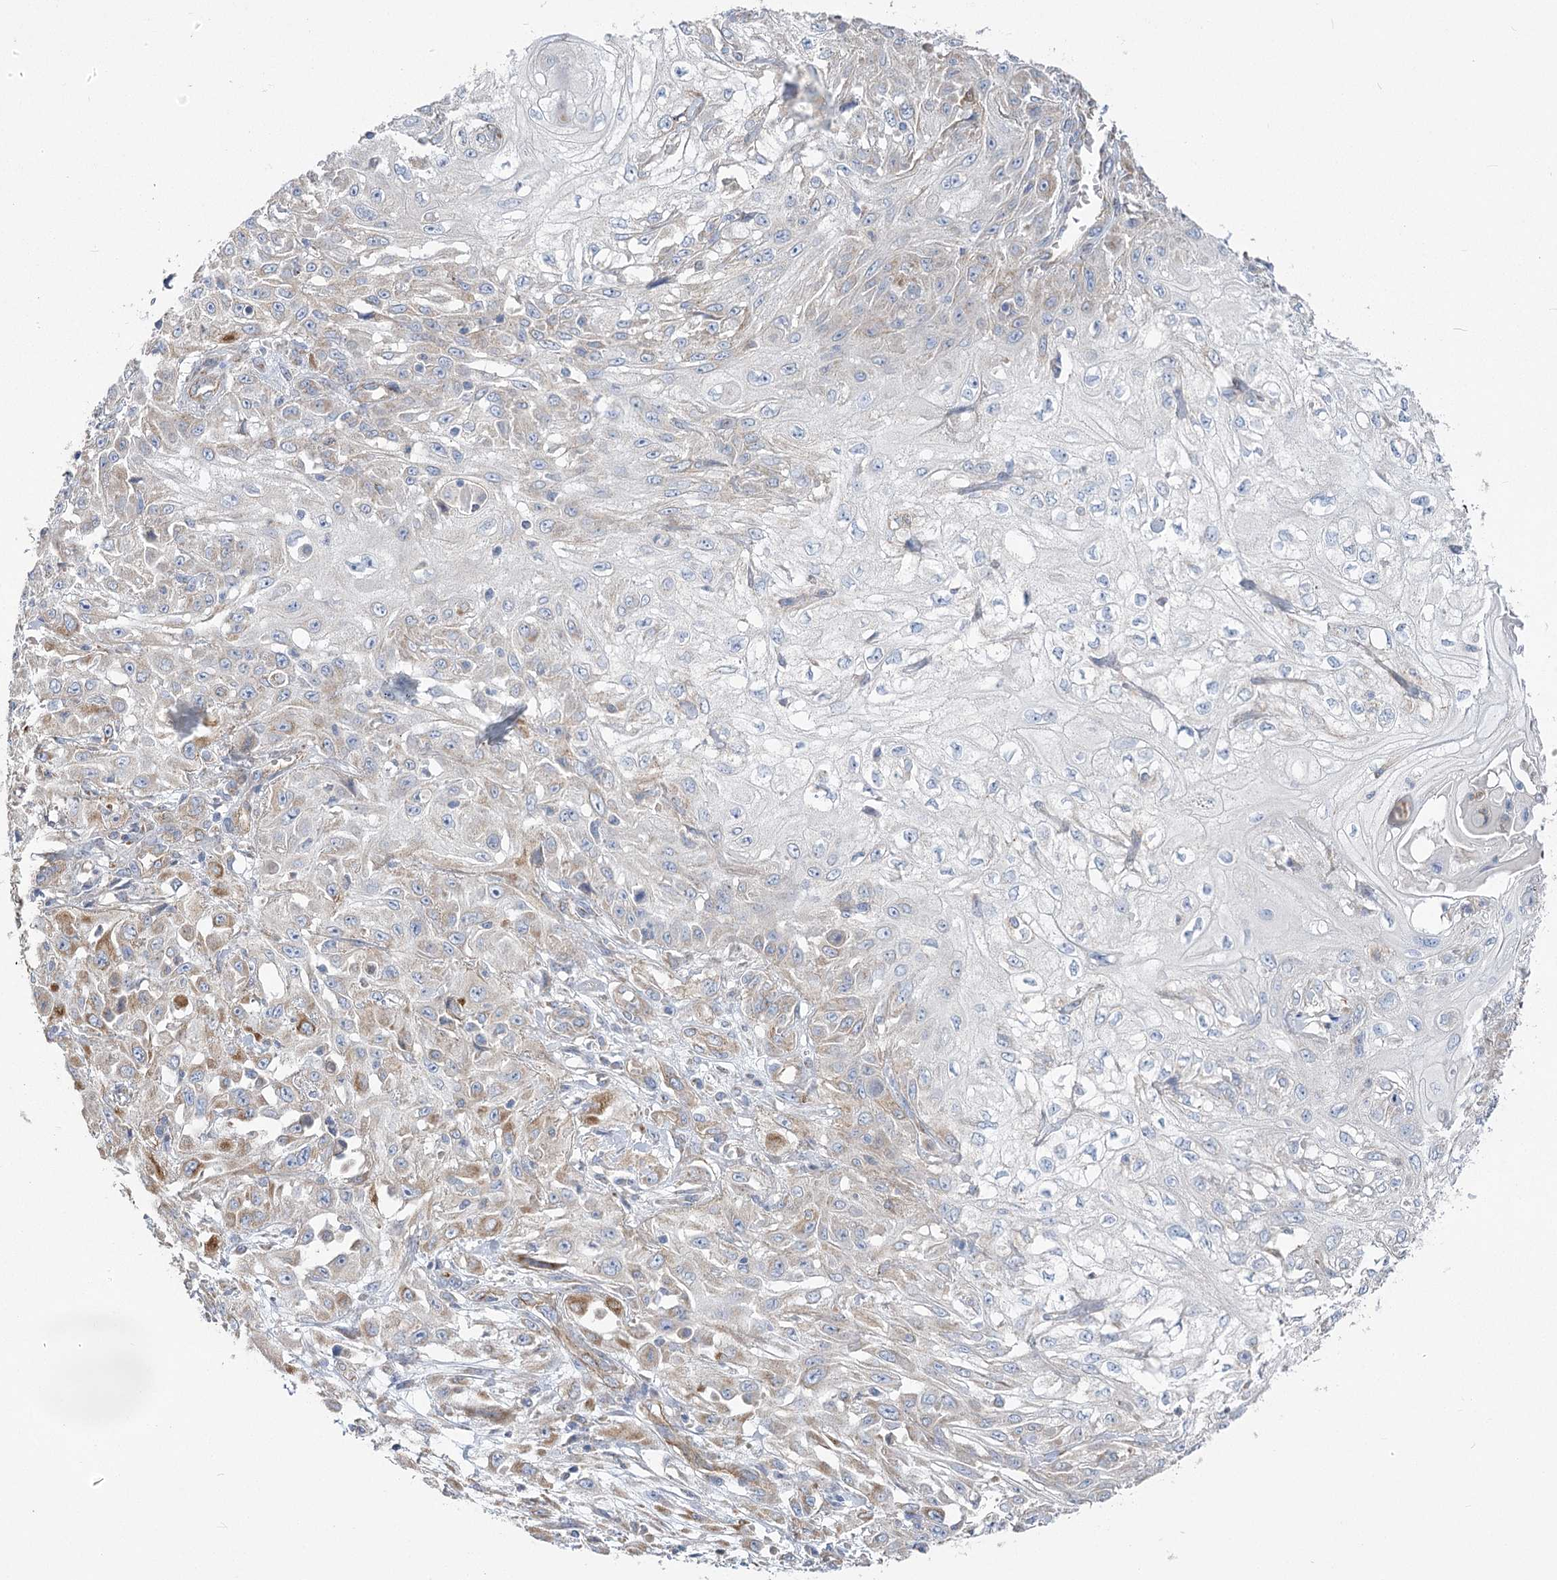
{"staining": {"intensity": "moderate", "quantity": "<25%", "location": "cytoplasmic/membranous"}, "tissue": "skin cancer", "cell_type": "Tumor cells", "image_type": "cancer", "snomed": [{"axis": "morphology", "description": "Squamous cell carcinoma, NOS"}, {"axis": "morphology", "description": "Squamous cell carcinoma, metastatic, NOS"}, {"axis": "topography", "description": "Skin"}, {"axis": "topography", "description": "Lymph node"}], "caption": "A high-resolution micrograph shows IHC staining of skin cancer (metastatic squamous cell carcinoma), which demonstrates moderate cytoplasmic/membranous staining in approximately <25% of tumor cells.", "gene": "RMDN2", "patient": {"sex": "male", "age": 75}}